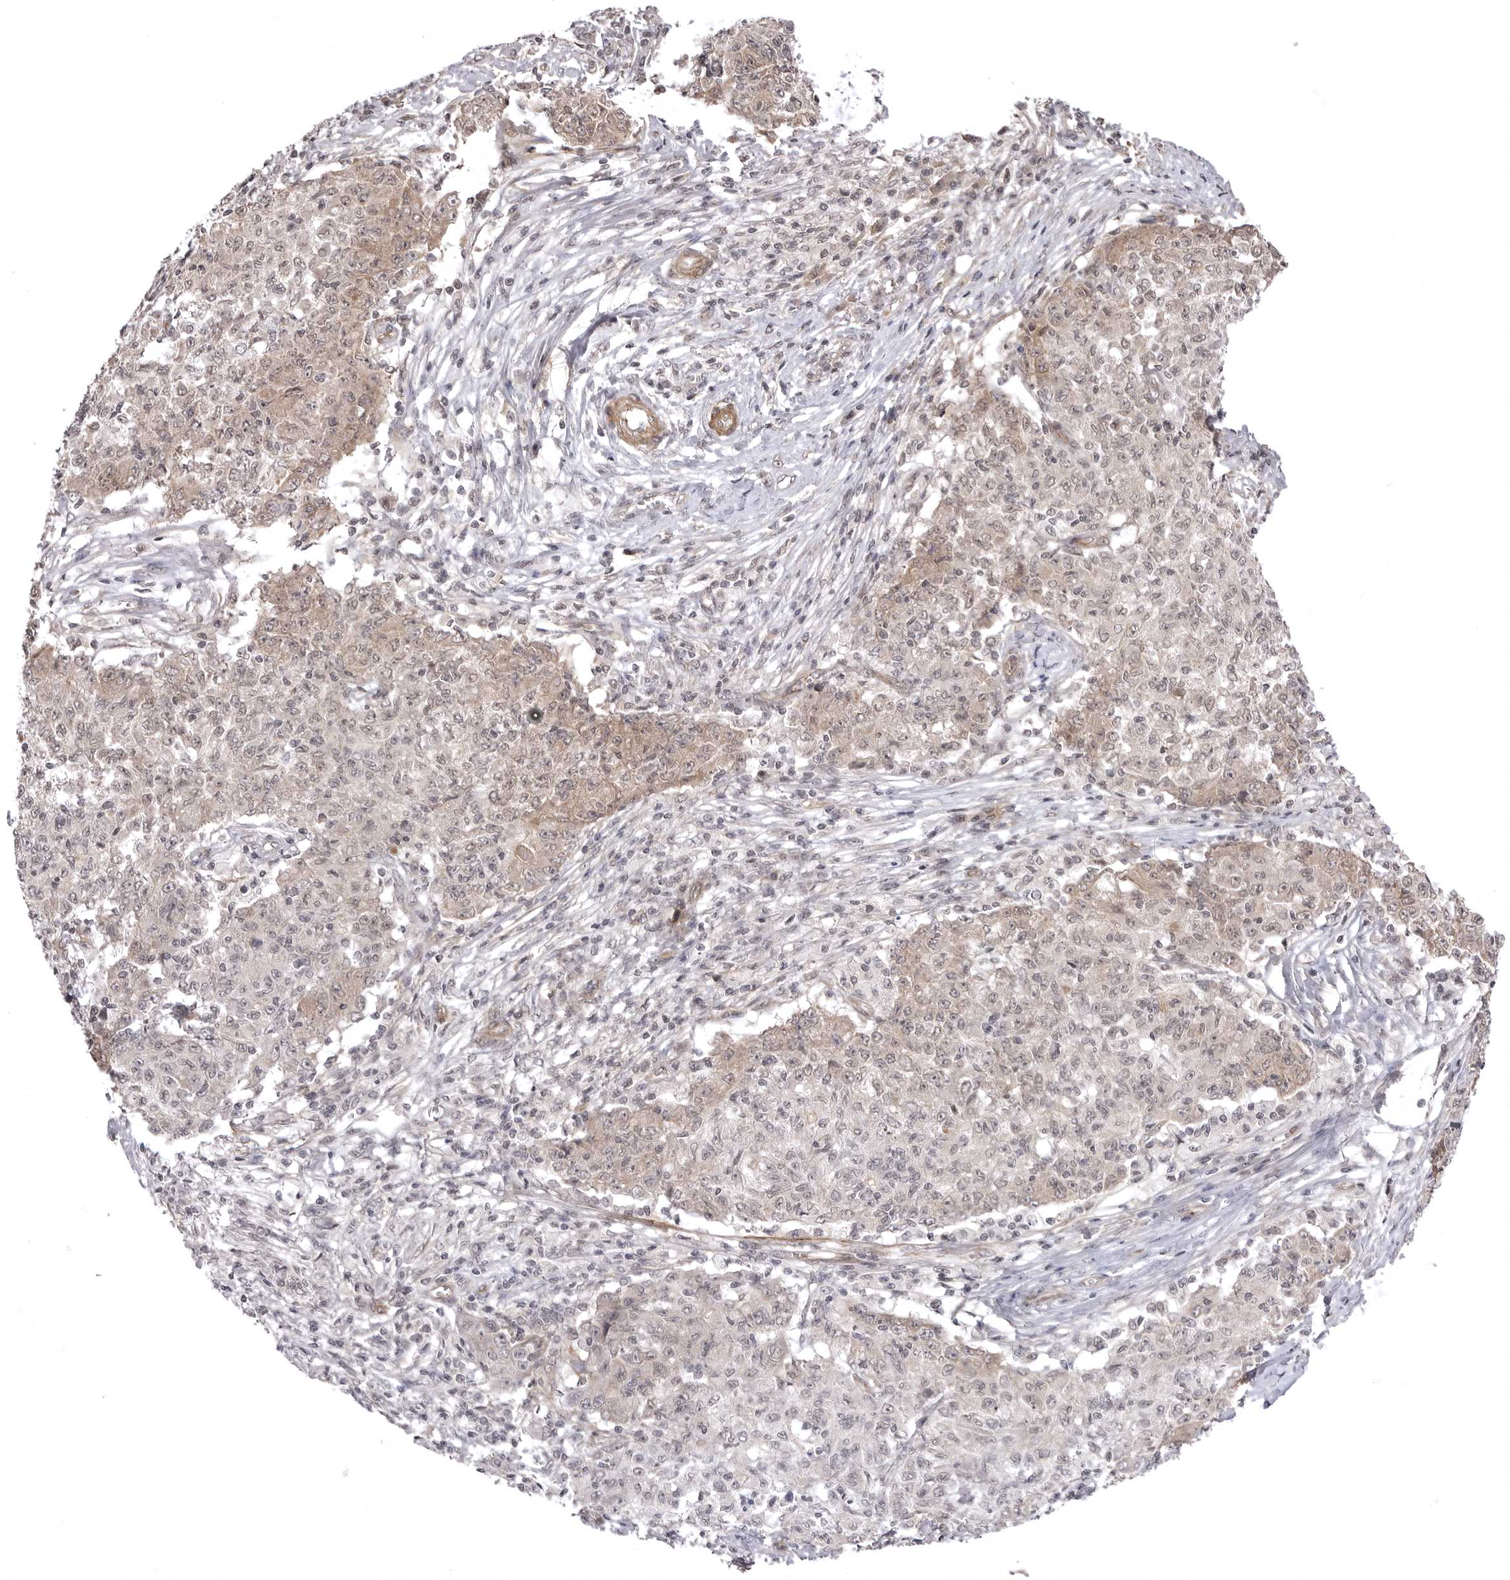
{"staining": {"intensity": "weak", "quantity": ">75%", "location": "cytoplasmic/membranous,nuclear"}, "tissue": "ovarian cancer", "cell_type": "Tumor cells", "image_type": "cancer", "snomed": [{"axis": "morphology", "description": "Carcinoma, endometroid"}, {"axis": "topography", "description": "Ovary"}], "caption": "Brown immunohistochemical staining in ovarian cancer reveals weak cytoplasmic/membranous and nuclear positivity in approximately >75% of tumor cells.", "gene": "SORBS1", "patient": {"sex": "female", "age": 42}}